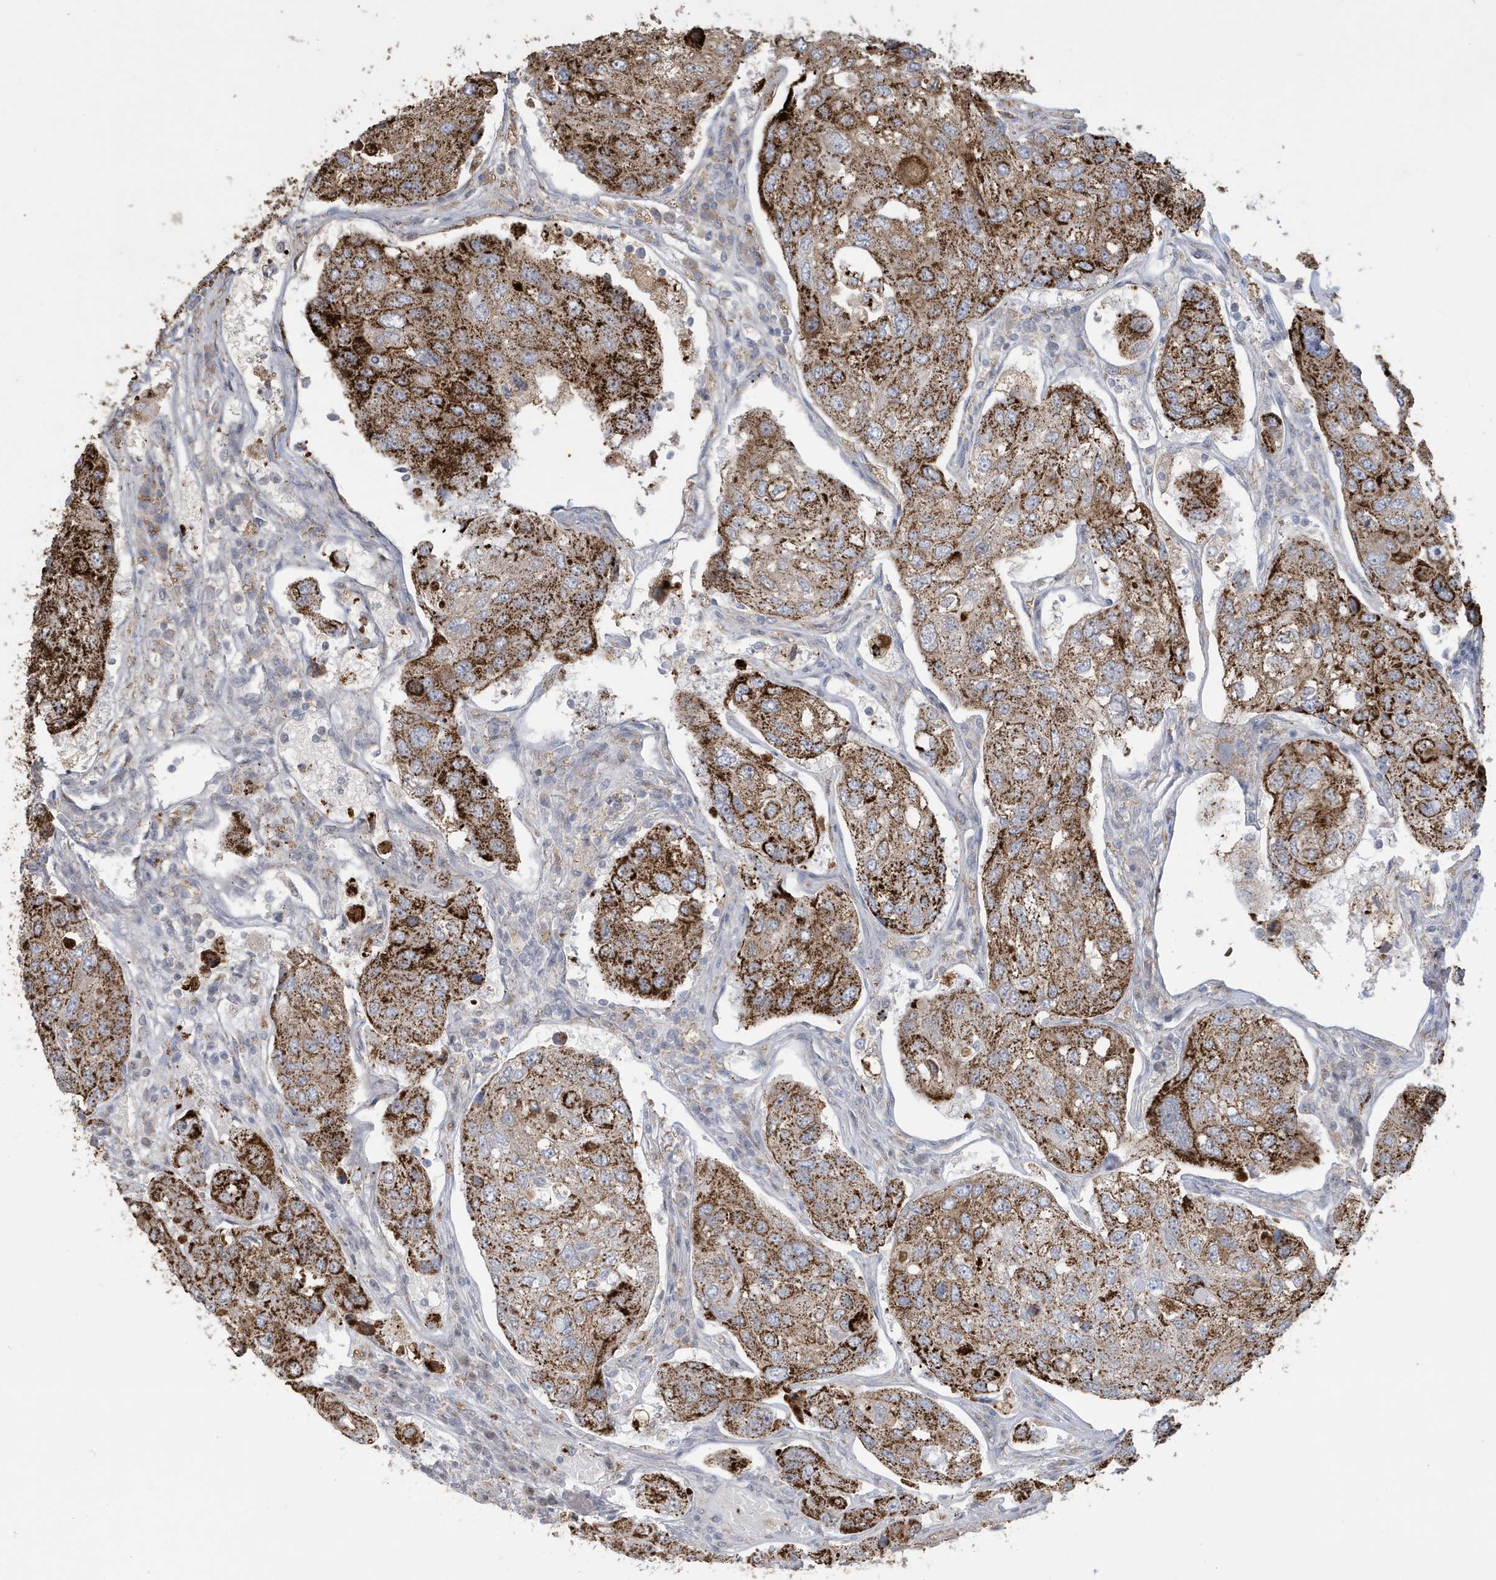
{"staining": {"intensity": "strong", "quantity": ">75%", "location": "cytoplasmic/membranous"}, "tissue": "urothelial cancer", "cell_type": "Tumor cells", "image_type": "cancer", "snomed": [{"axis": "morphology", "description": "Urothelial carcinoma, High grade"}, {"axis": "topography", "description": "Lymph node"}, {"axis": "topography", "description": "Urinary bladder"}], "caption": "Protein staining exhibits strong cytoplasmic/membranous positivity in about >75% of tumor cells in urothelial carcinoma (high-grade).", "gene": "FNDC1", "patient": {"sex": "male", "age": 51}}